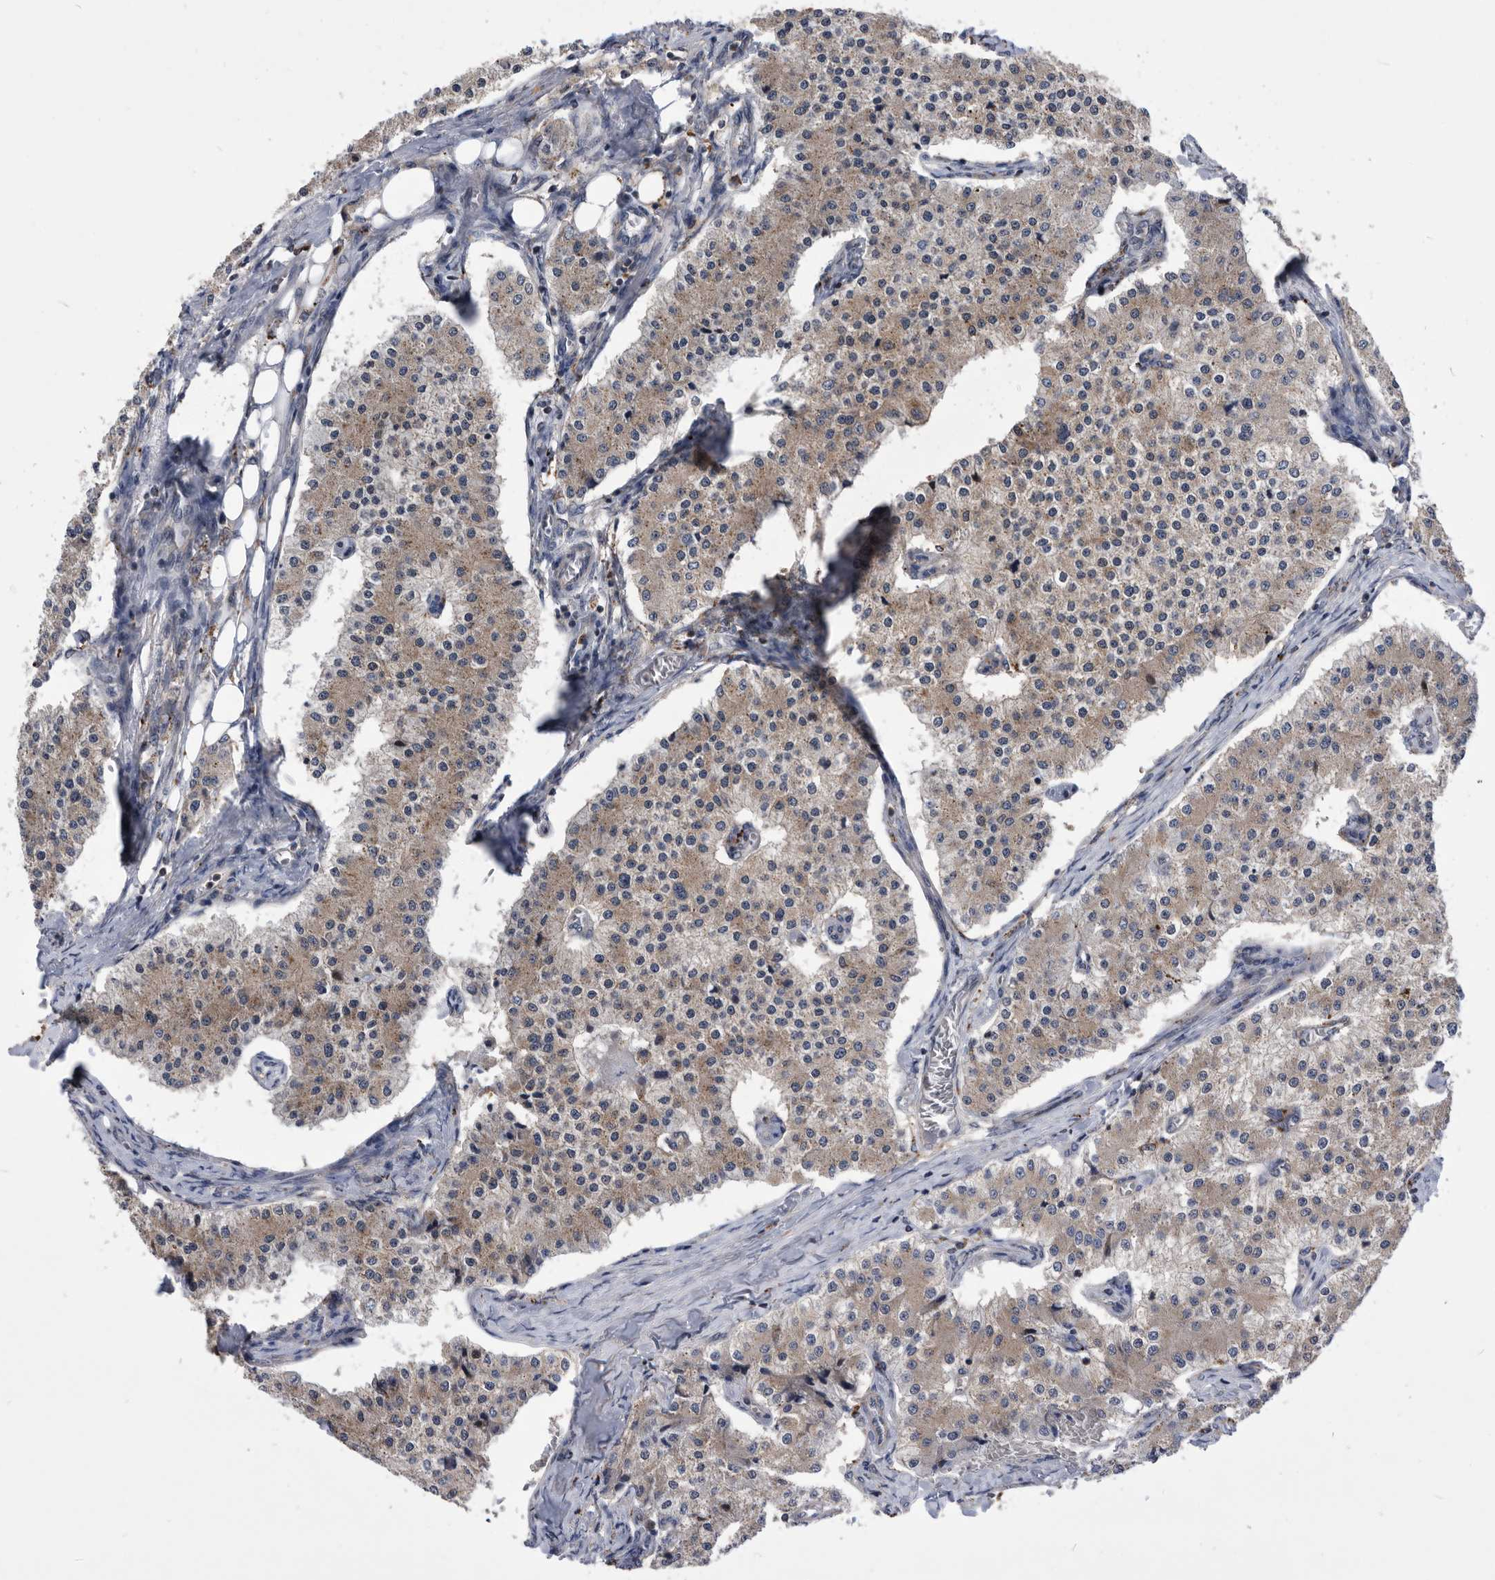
{"staining": {"intensity": "weak", "quantity": ">75%", "location": "cytoplasmic/membranous"}, "tissue": "carcinoid", "cell_type": "Tumor cells", "image_type": "cancer", "snomed": [{"axis": "morphology", "description": "Carcinoid, malignant, NOS"}, {"axis": "topography", "description": "Colon"}], "caption": "Protein analysis of carcinoid tissue demonstrates weak cytoplasmic/membranous expression in approximately >75% of tumor cells. The protein of interest is stained brown, and the nuclei are stained in blue (DAB IHC with brightfield microscopy, high magnification).", "gene": "BAIAP3", "patient": {"sex": "female", "age": 52}}